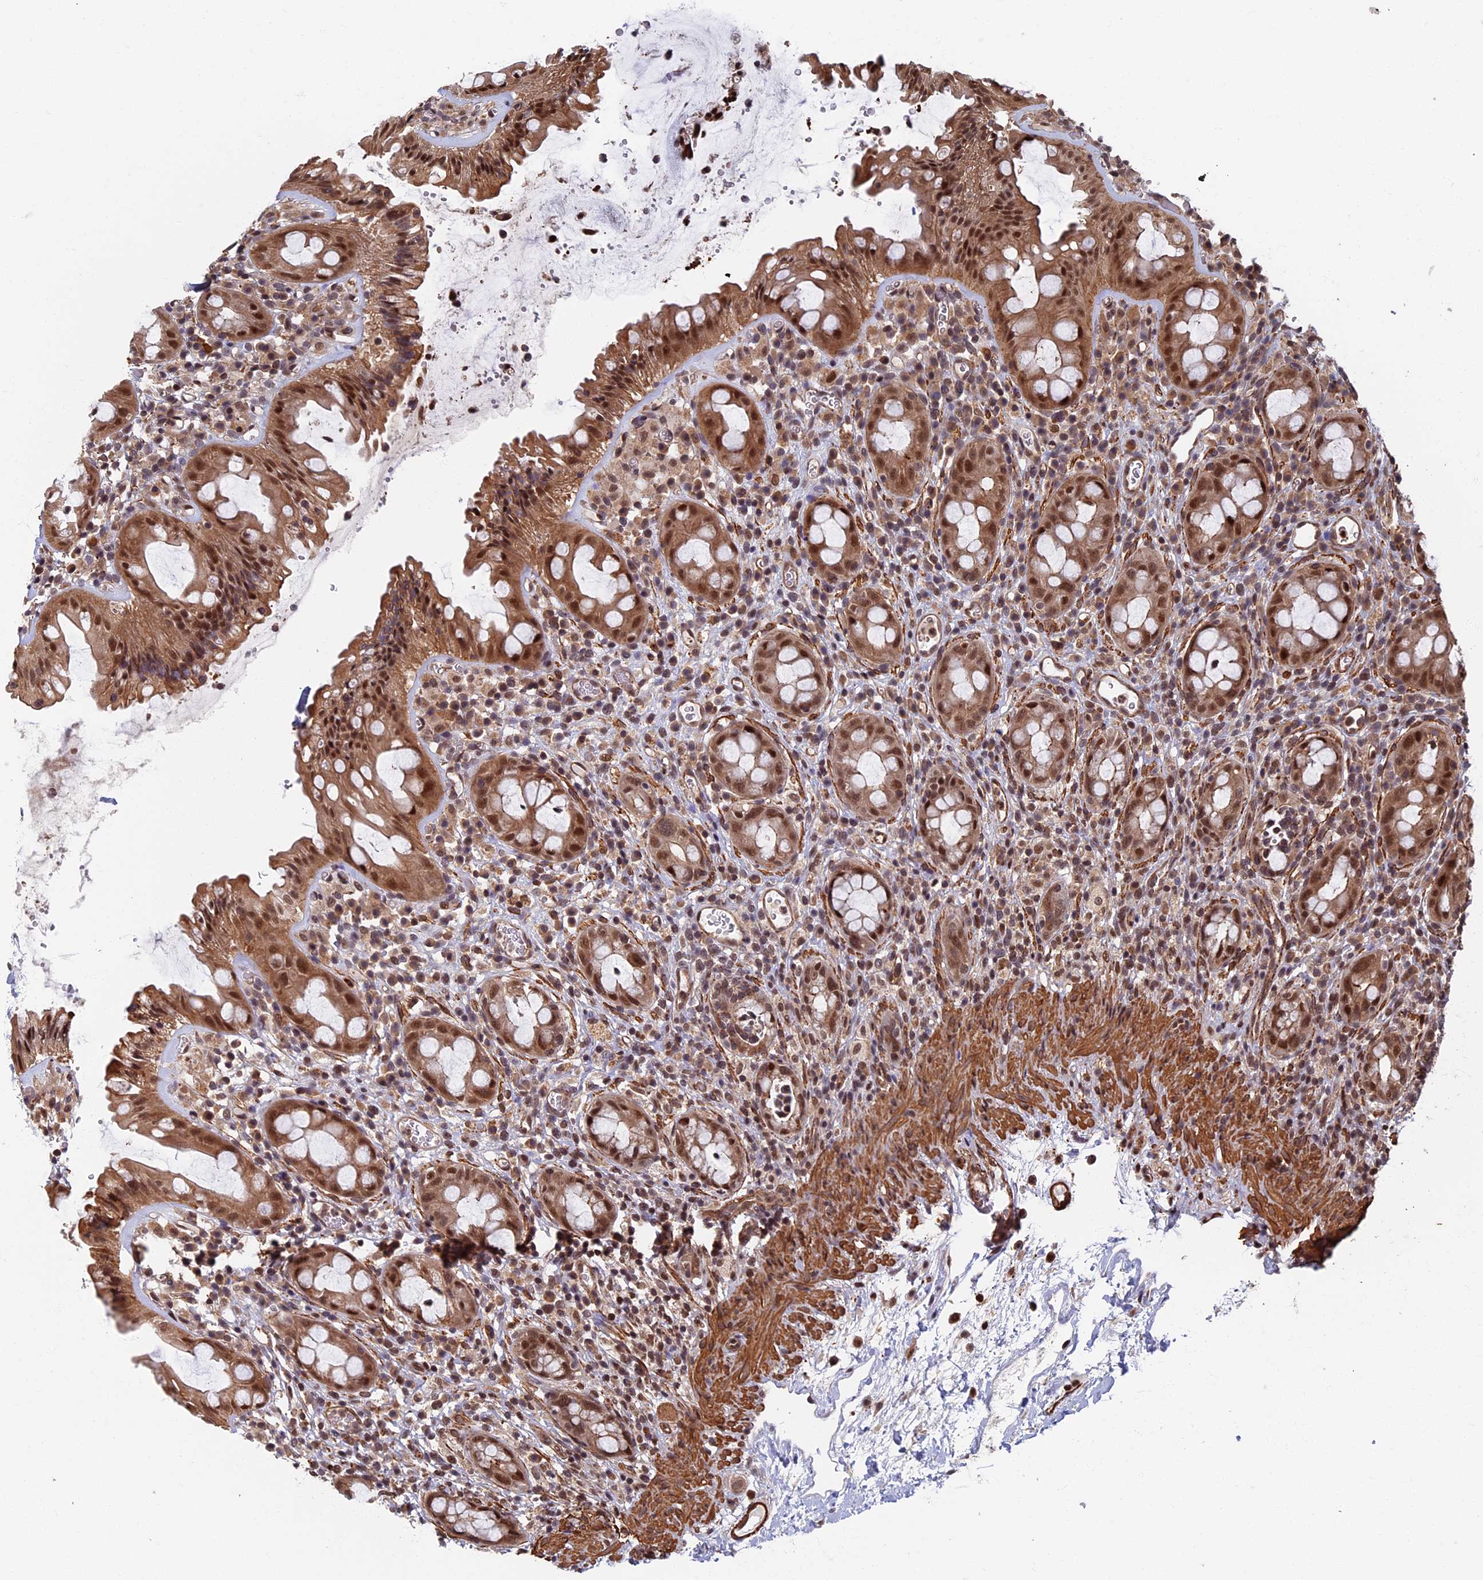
{"staining": {"intensity": "moderate", "quantity": ">75%", "location": "cytoplasmic/membranous,nuclear"}, "tissue": "rectum", "cell_type": "Glandular cells", "image_type": "normal", "snomed": [{"axis": "morphology", "description": "Normal tissue, NOS"}, {"axis": "topography", "description": "Rectum"}], "caption": "IHC of benign rectum displays medium levels of moderate cytoplasmic/membranous,nuclear staining in about >75% of glandular cells. The protein is shown in brown color, while the nuclei are stained blue.", "gene": "CTDP1", "patient": {"sex": "female", "age": 57}}